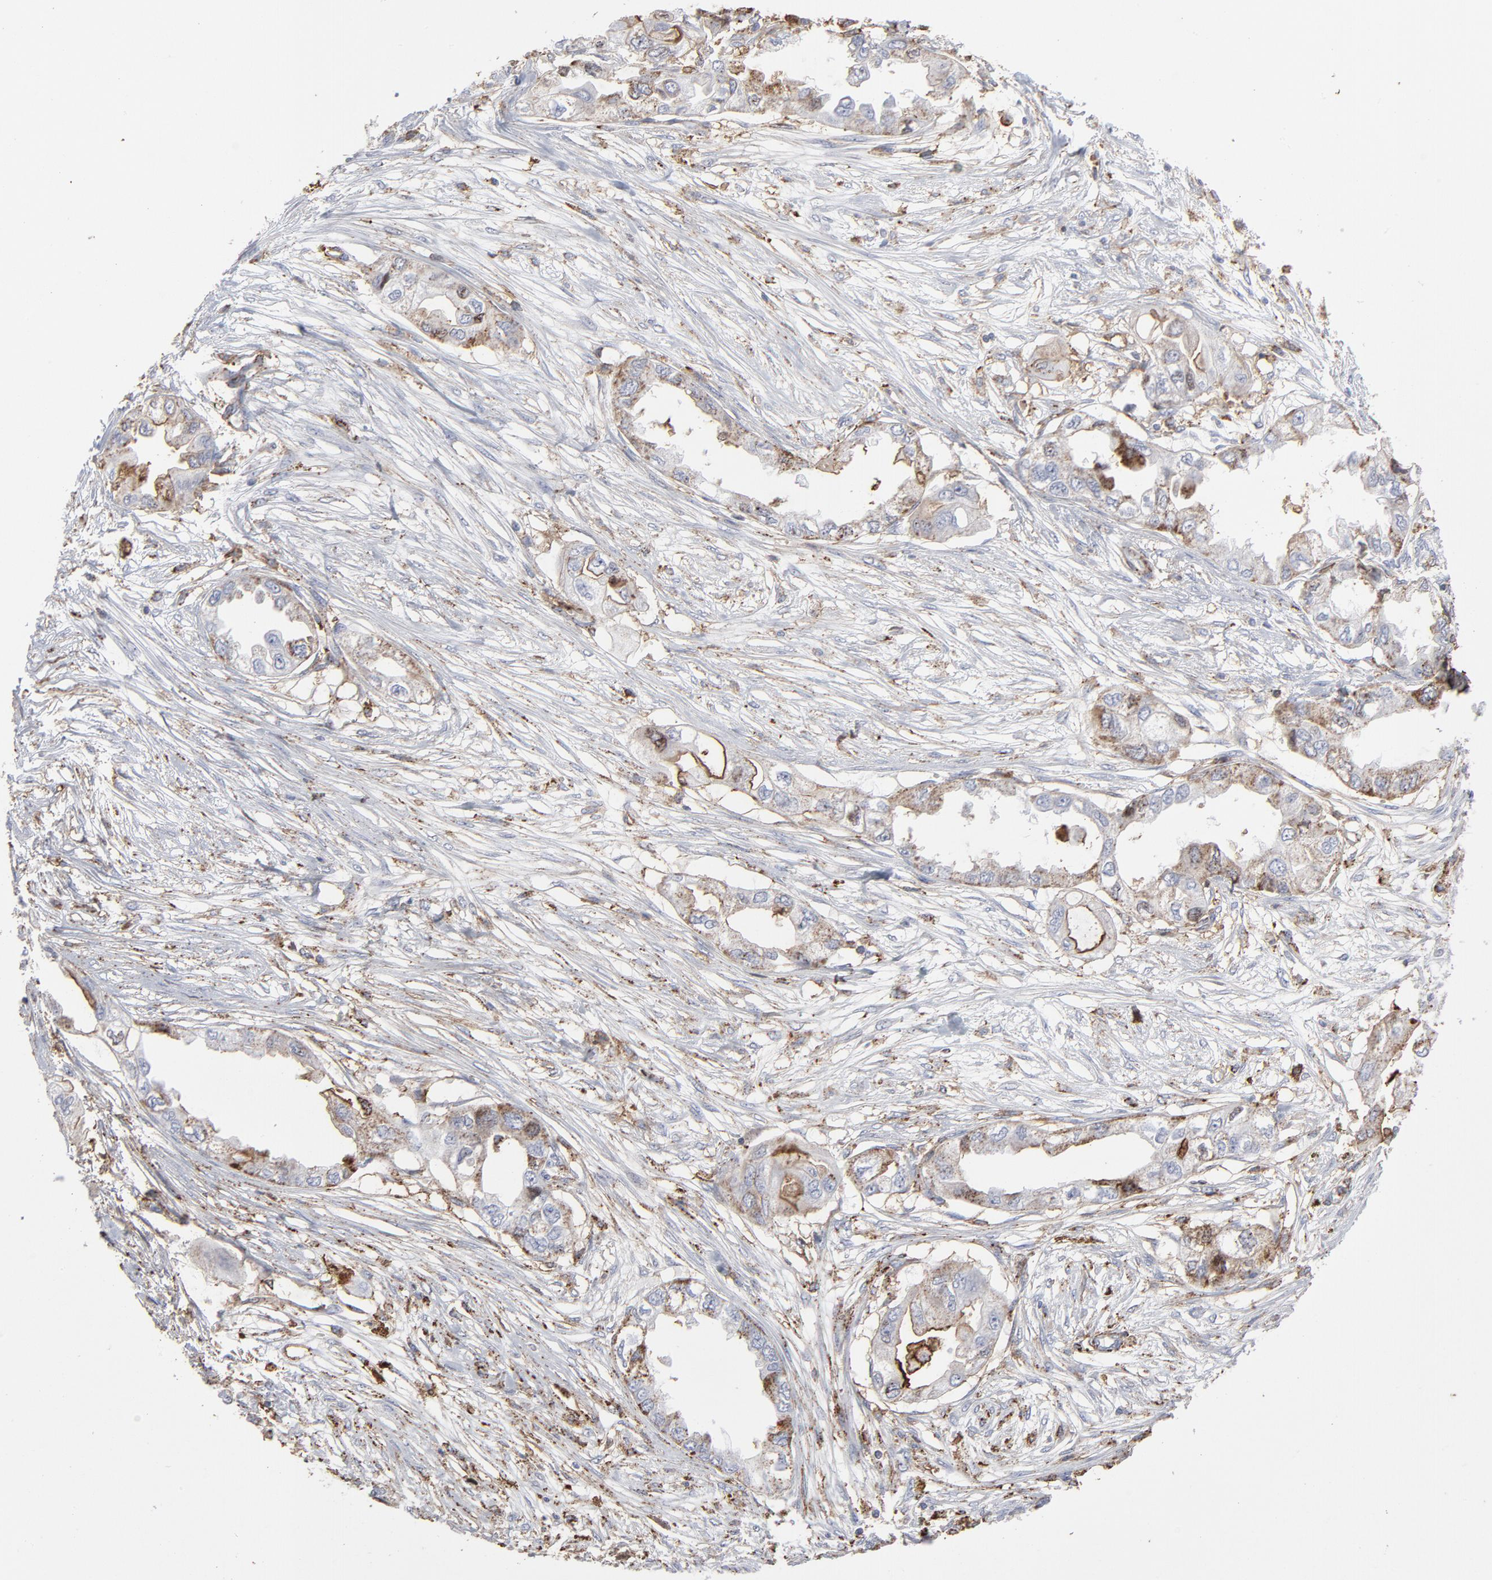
{"staining": {"intensity": "weak", "quantity": "25%-75%", "location": "cytoplasmic/membranous"}, "tissue": "endometrial cancer", "cell_type": "Tumor cells", "image_type": "cancer", "snomed": [{"axis": "morphology", "description": "Adenocarcinoma, NOS"}, {"axis": "topography", "description": "Endometrium"}], "caption": "Immunohistochemical staining of endometrial adenocarcinoma displays weak cytoplasmic/membranous protein staining in about 25%-75% of tumor cells.", "gene": "ANXA5", "patient": {"sex": "female", "age": 67}}